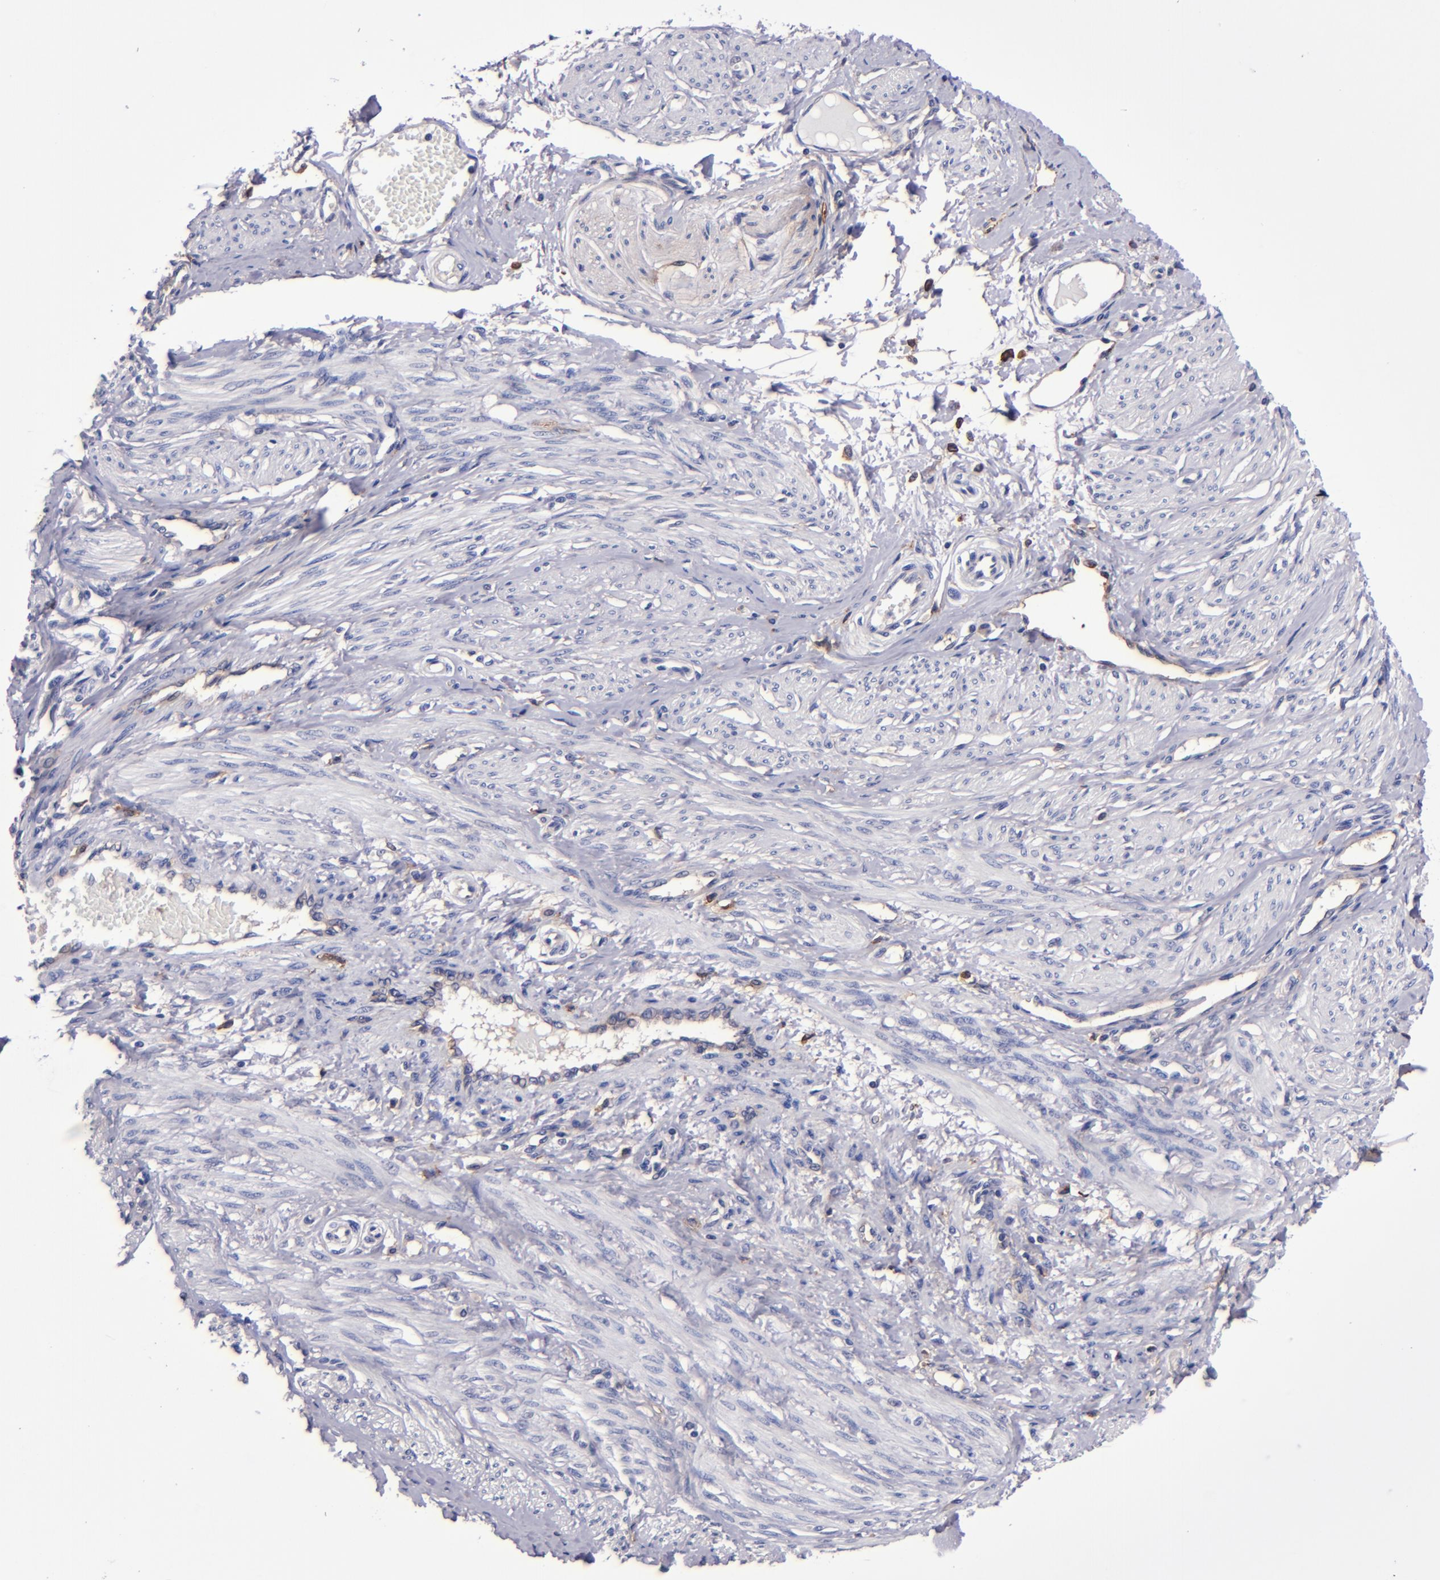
{"staining": {"intensity": "weak", "quantity": "<25%", "location": "cytoplasmic/membranous"}, "tissue": "smooth muscle", "cell_type": "Smooth muscle cells", "image_type": "normal", "snomed": [{"axis": "morphology", "description": "Normal tissue, NOS"}, {"axis": "topography", "description": "Smooth muscle"}, {"axis": "topography", "description": "Uterus"}], "caption": "Immunohistochemical staining of normal smooth muscle exhibits no significant positivity in smooth muscle cells.", "gene": "SIRPA", "patient": {"sex": "female", "age": 39}}